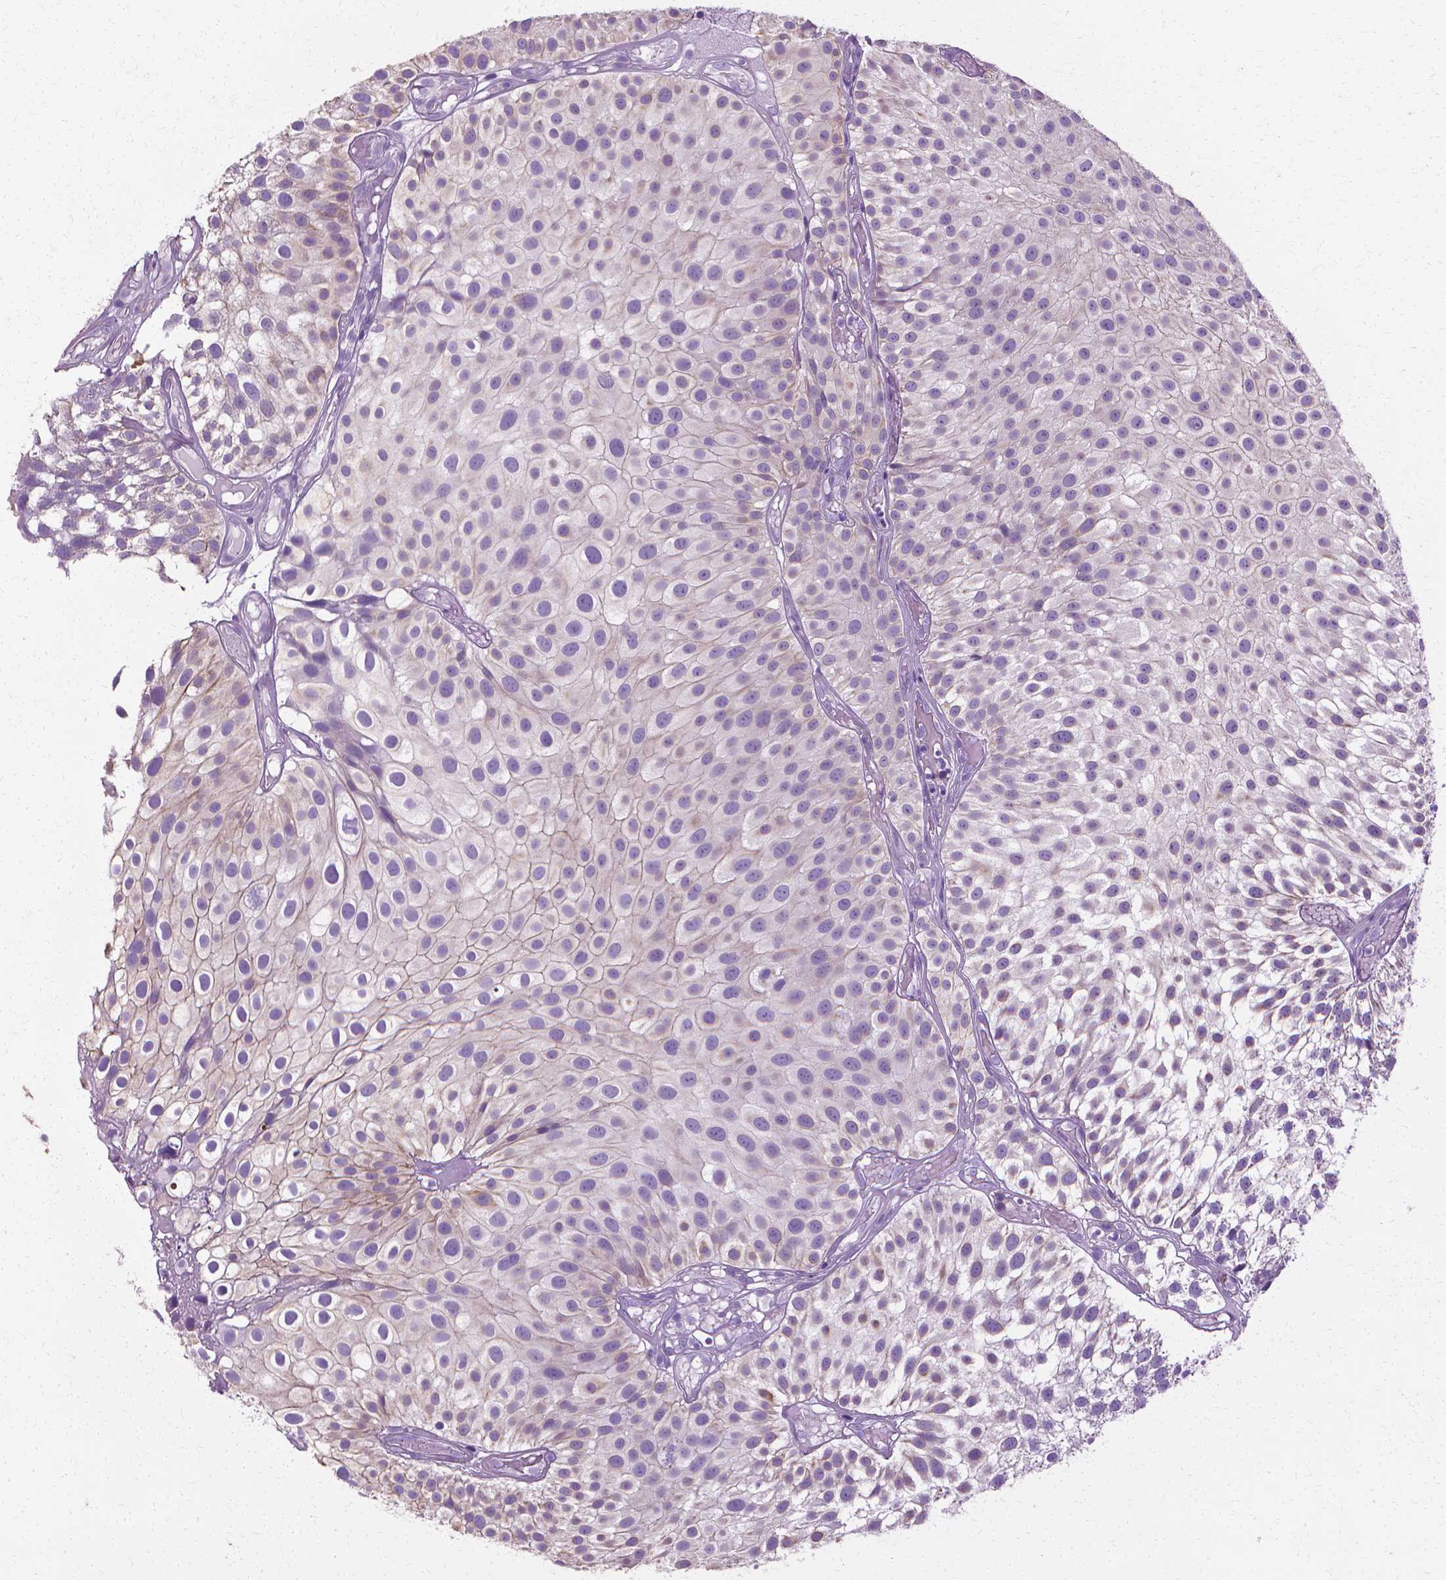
{"staining": {"intensity": "negative", "quantity": "none", "location": "none"}, "tissue": "urothelial cancer", "cell_type": "Tumor cells", "image_type": "cancer", "snomed": [{"axis": "morphology", "description": "Urothelial carcinoma, Low grade"}, {"axis": "topography", "description": "Urinary bladder"}], "caption": "The IHC histopathology image has no significant positivity in tumor cells of low-grade urothelial carcinoma tissue.", "gene": "CFAP157", "patient": {"sex": "male", "age": 79}}